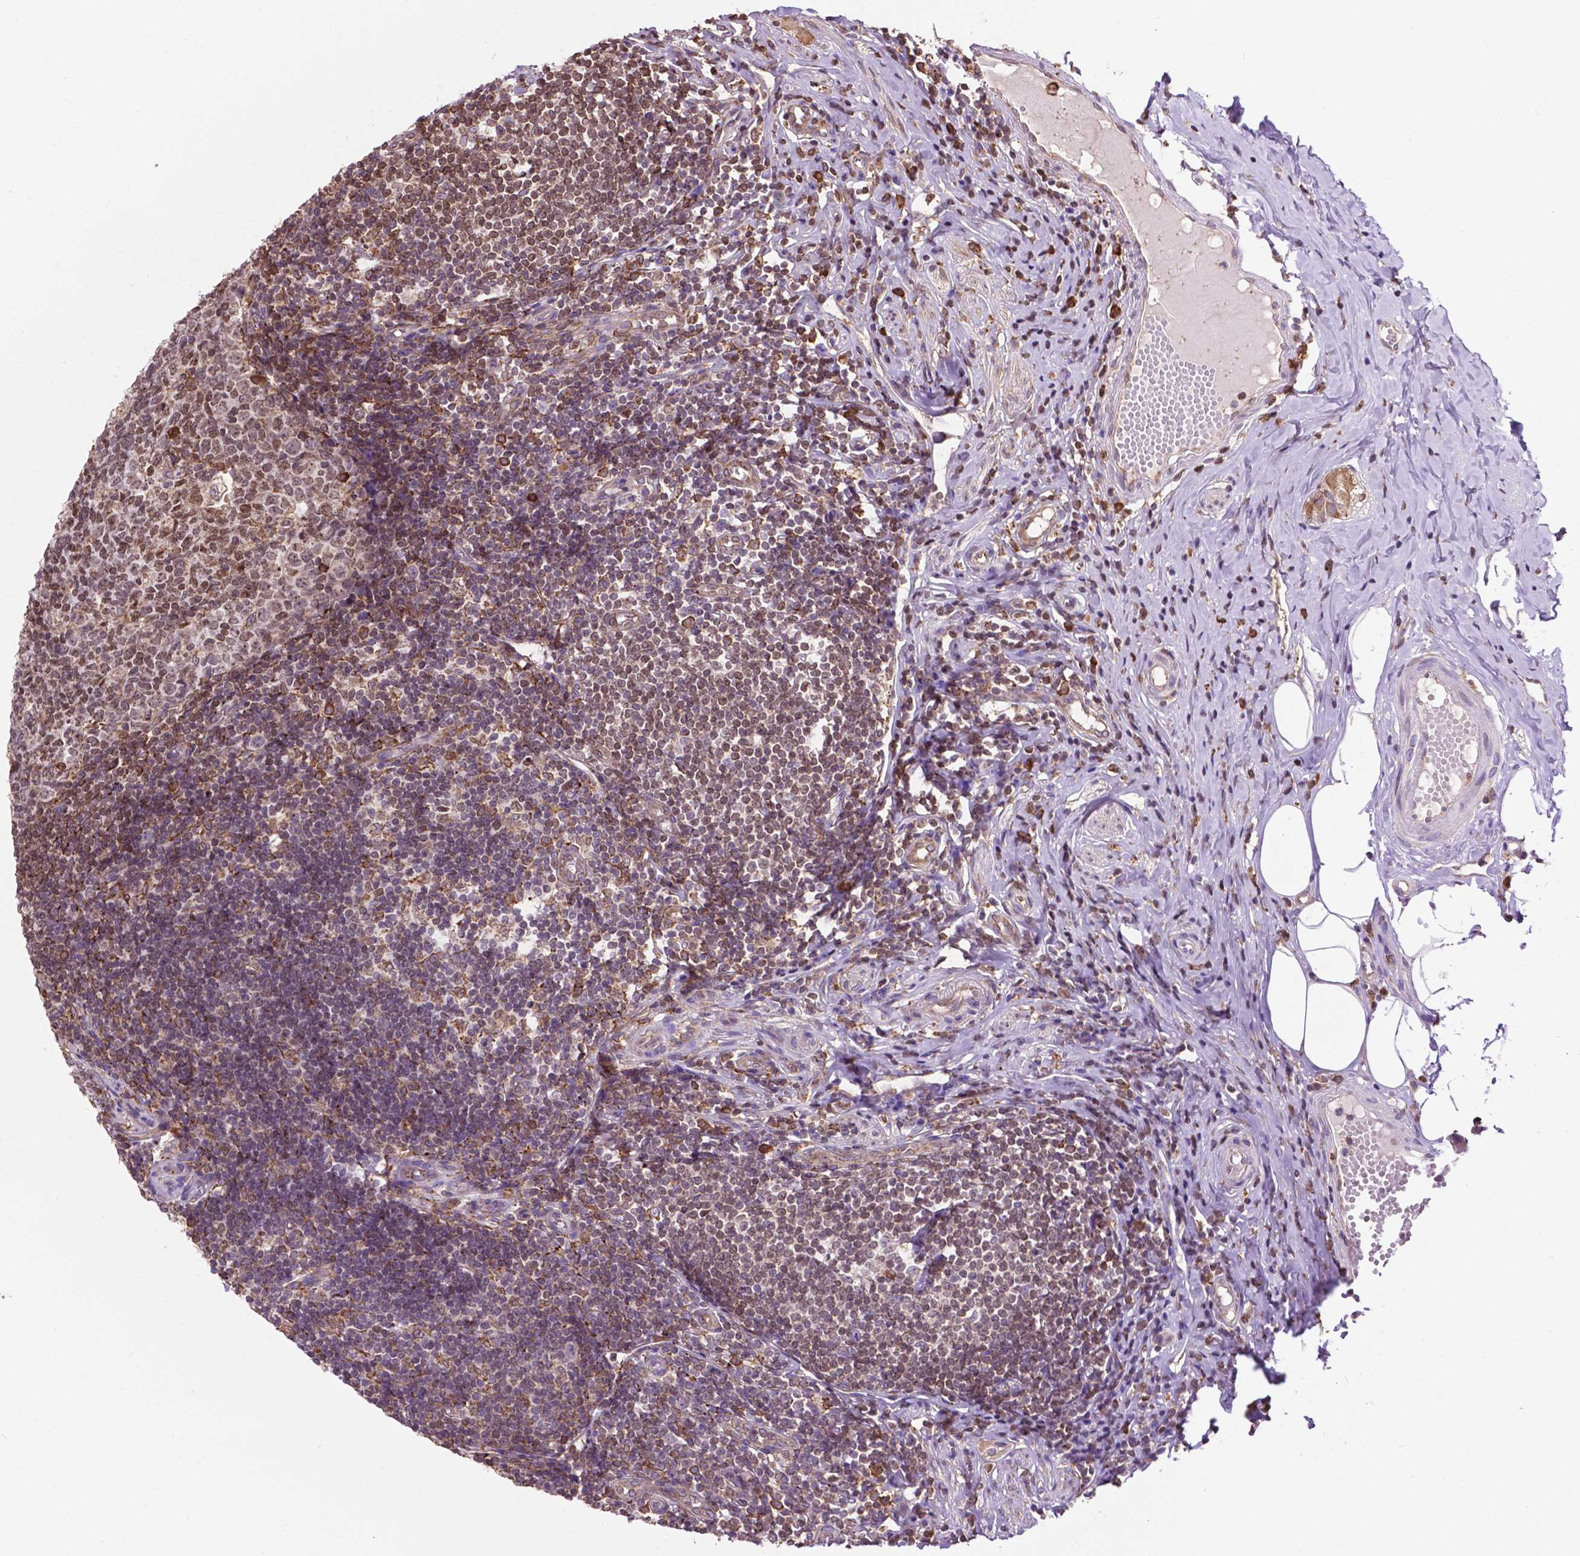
{"staining": {"intensity": "strong", "quantity": ">75%", "location": "cytoplasmic/membranous"}, "tissue": "appendix", "cell_type": "Glandular cells", "image_type": "normal", "snomed": [{"axis": "morphology", "description": "Normal tissue, NOS"}, {"axis": "topography", "description": "Appendix"}], "caption": "Brown immunohistochemical staining in benign human appendix demonstrates strong cytoplasmic/membranous expression in approximately >75% of glandular cells. (brown staining indicates protein expression, while blue staining denotes nuclei).", "gene": "GANAB", "patient": {"sex": "male", "age": 18}}